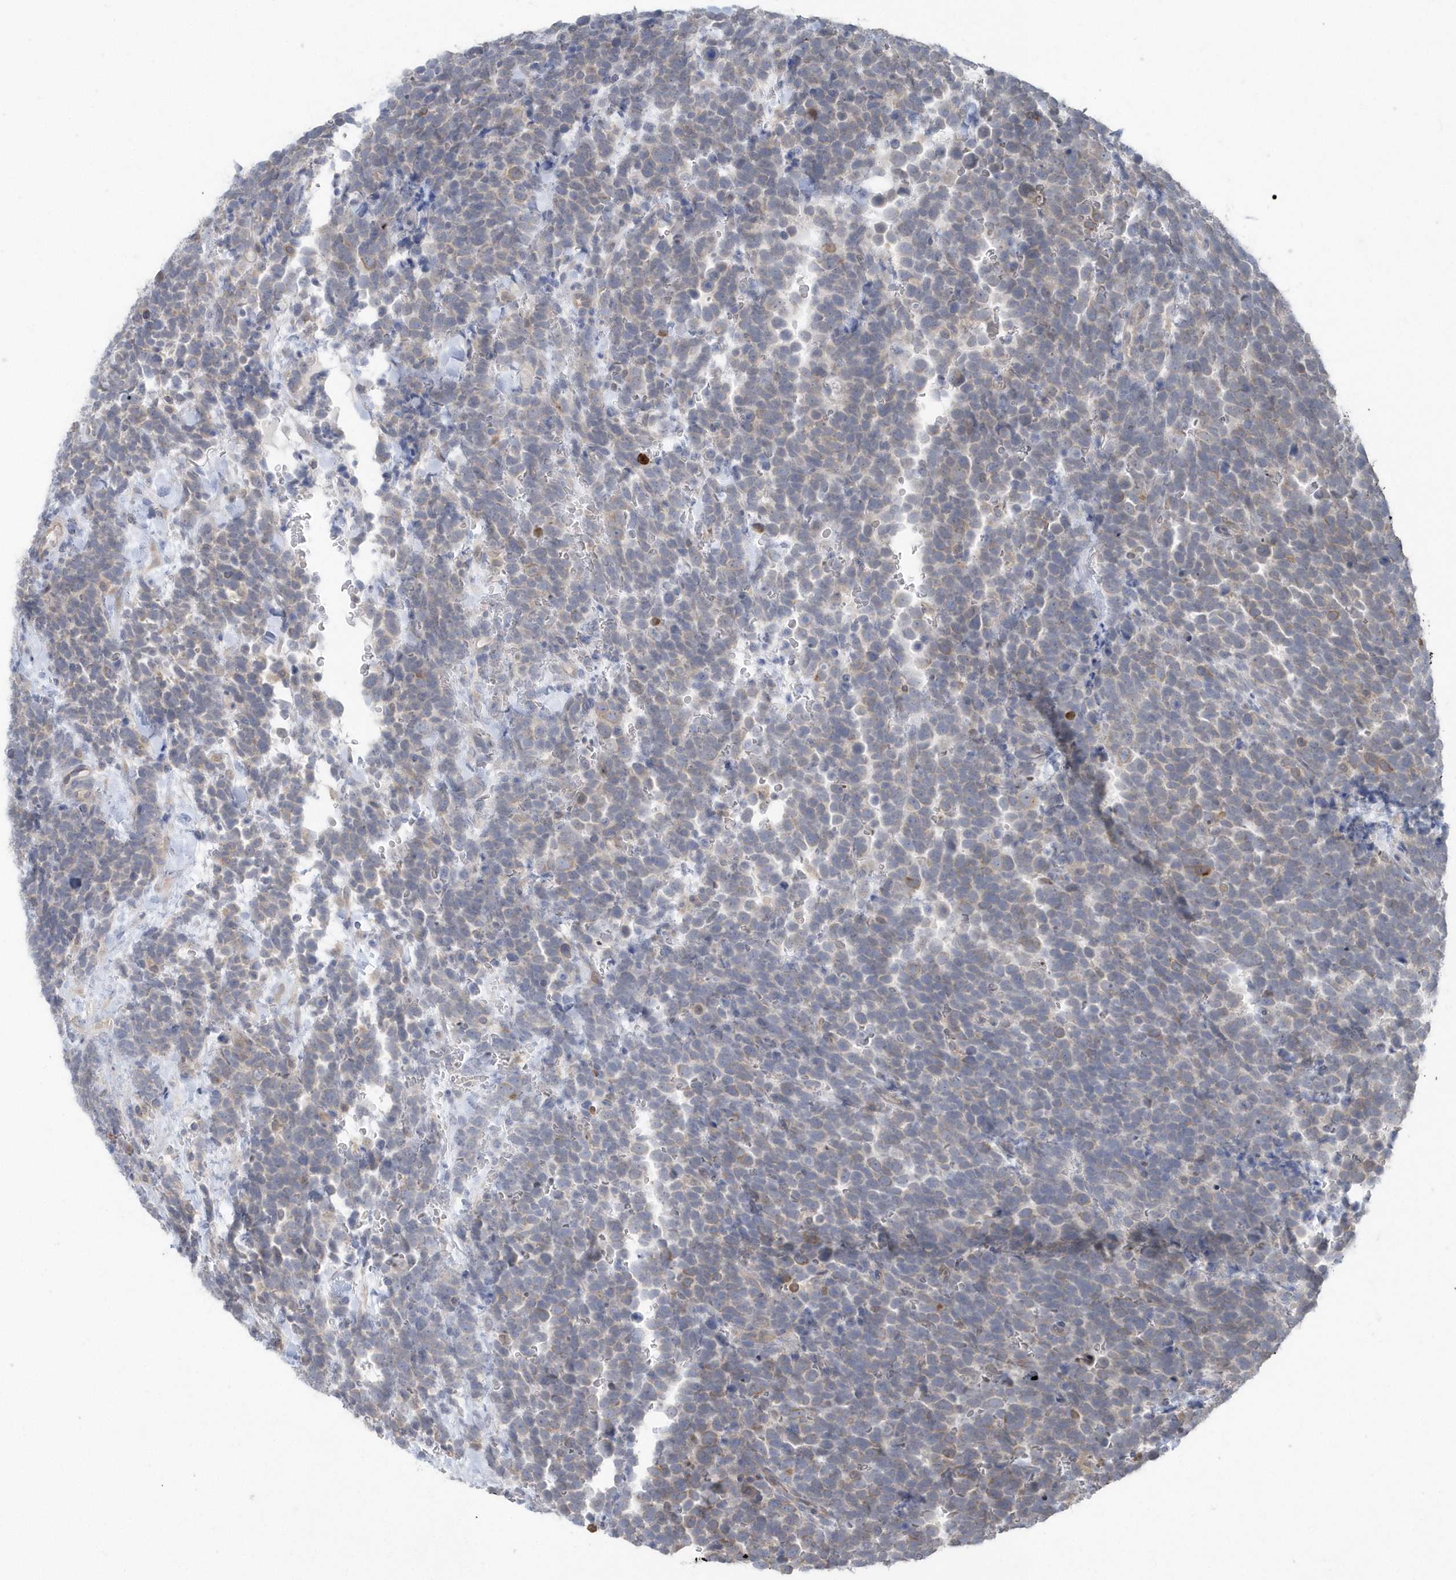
{"staining": {"intensity": "weak", "quantity": "<25%", "location": "cytoplasmic/membranous"}, "tissue": "urothelial cancer", "cell_type": "Tumor cells", "image_type": "cancer", "snomed": [{"axis": "morphology", "description": "Urothelial carcinoma, High grade"}, {"axis": "topography", "description": "Urinary bladder"}], "caption": "This micrograph is of urothelial cancer stained with immunohistochemistry to label a protein in brown with the nuclei are counter-stained blue. There is no positivity in tumor cells.", "gene": "HERPUD1", "patient": {"sex": "female", "age": 82}}